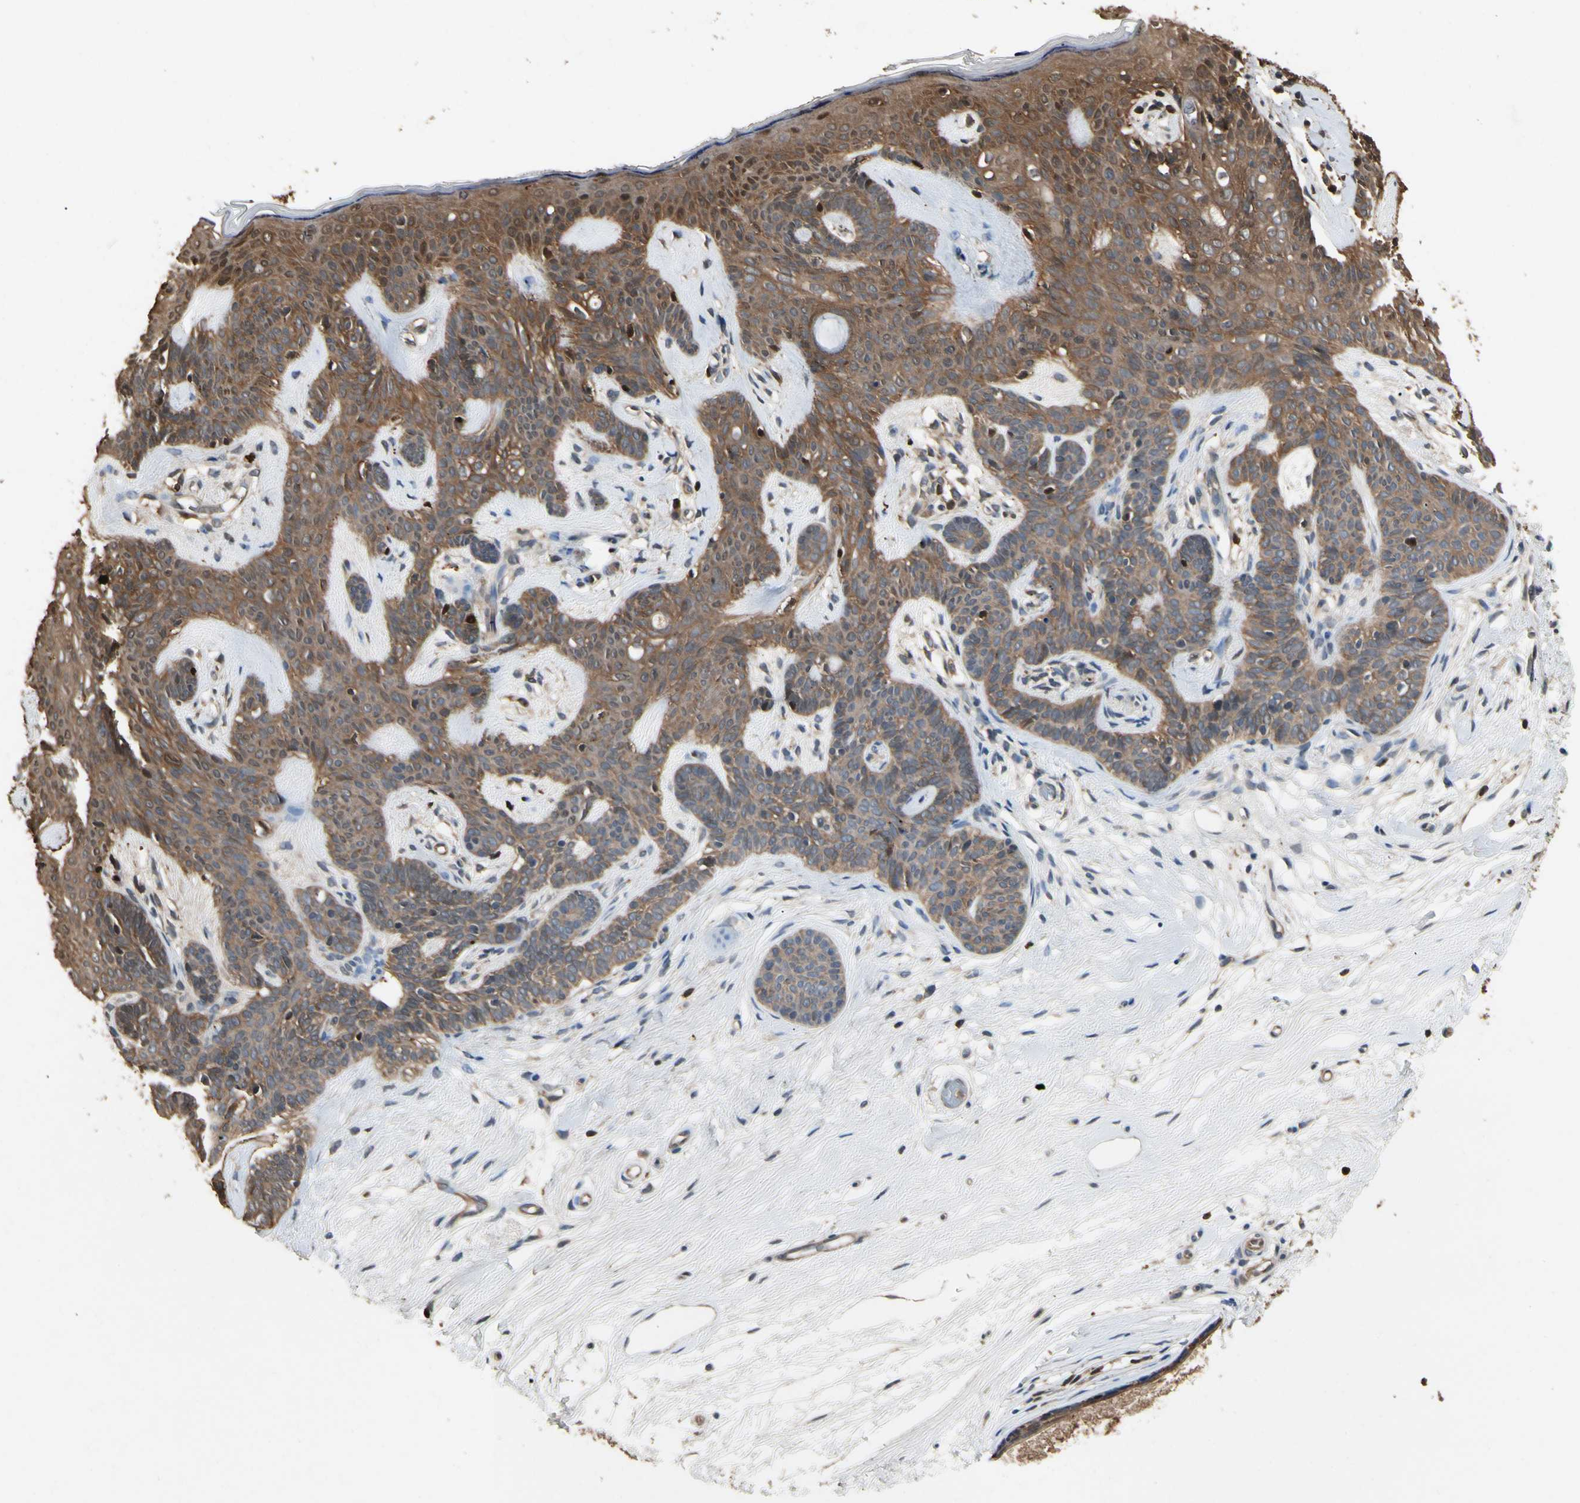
{"staining": {"intensity": "moderate", "quantity": ">75%", "location": "cytoplasmic/membranous"}, "tissue": "skin cancer", "cell_type": "Tumor cells", "image_type": "cancer", "snomed": [{"axis": "morphology", "description": "Developmental malformation"}, {"axis": "morphology", "description": "Basal cell carcinoma"}, {"axis": "topography", "description": "Skin"}], "caption": "Tumor cells exhibit medium levels of moderate cytoplasmic/membranous staining in approximately >75% of cells in human basal cell carcinoma (skin).", "gene": "YWHAQ", "patient": {"sex": "female", "age": 62}}